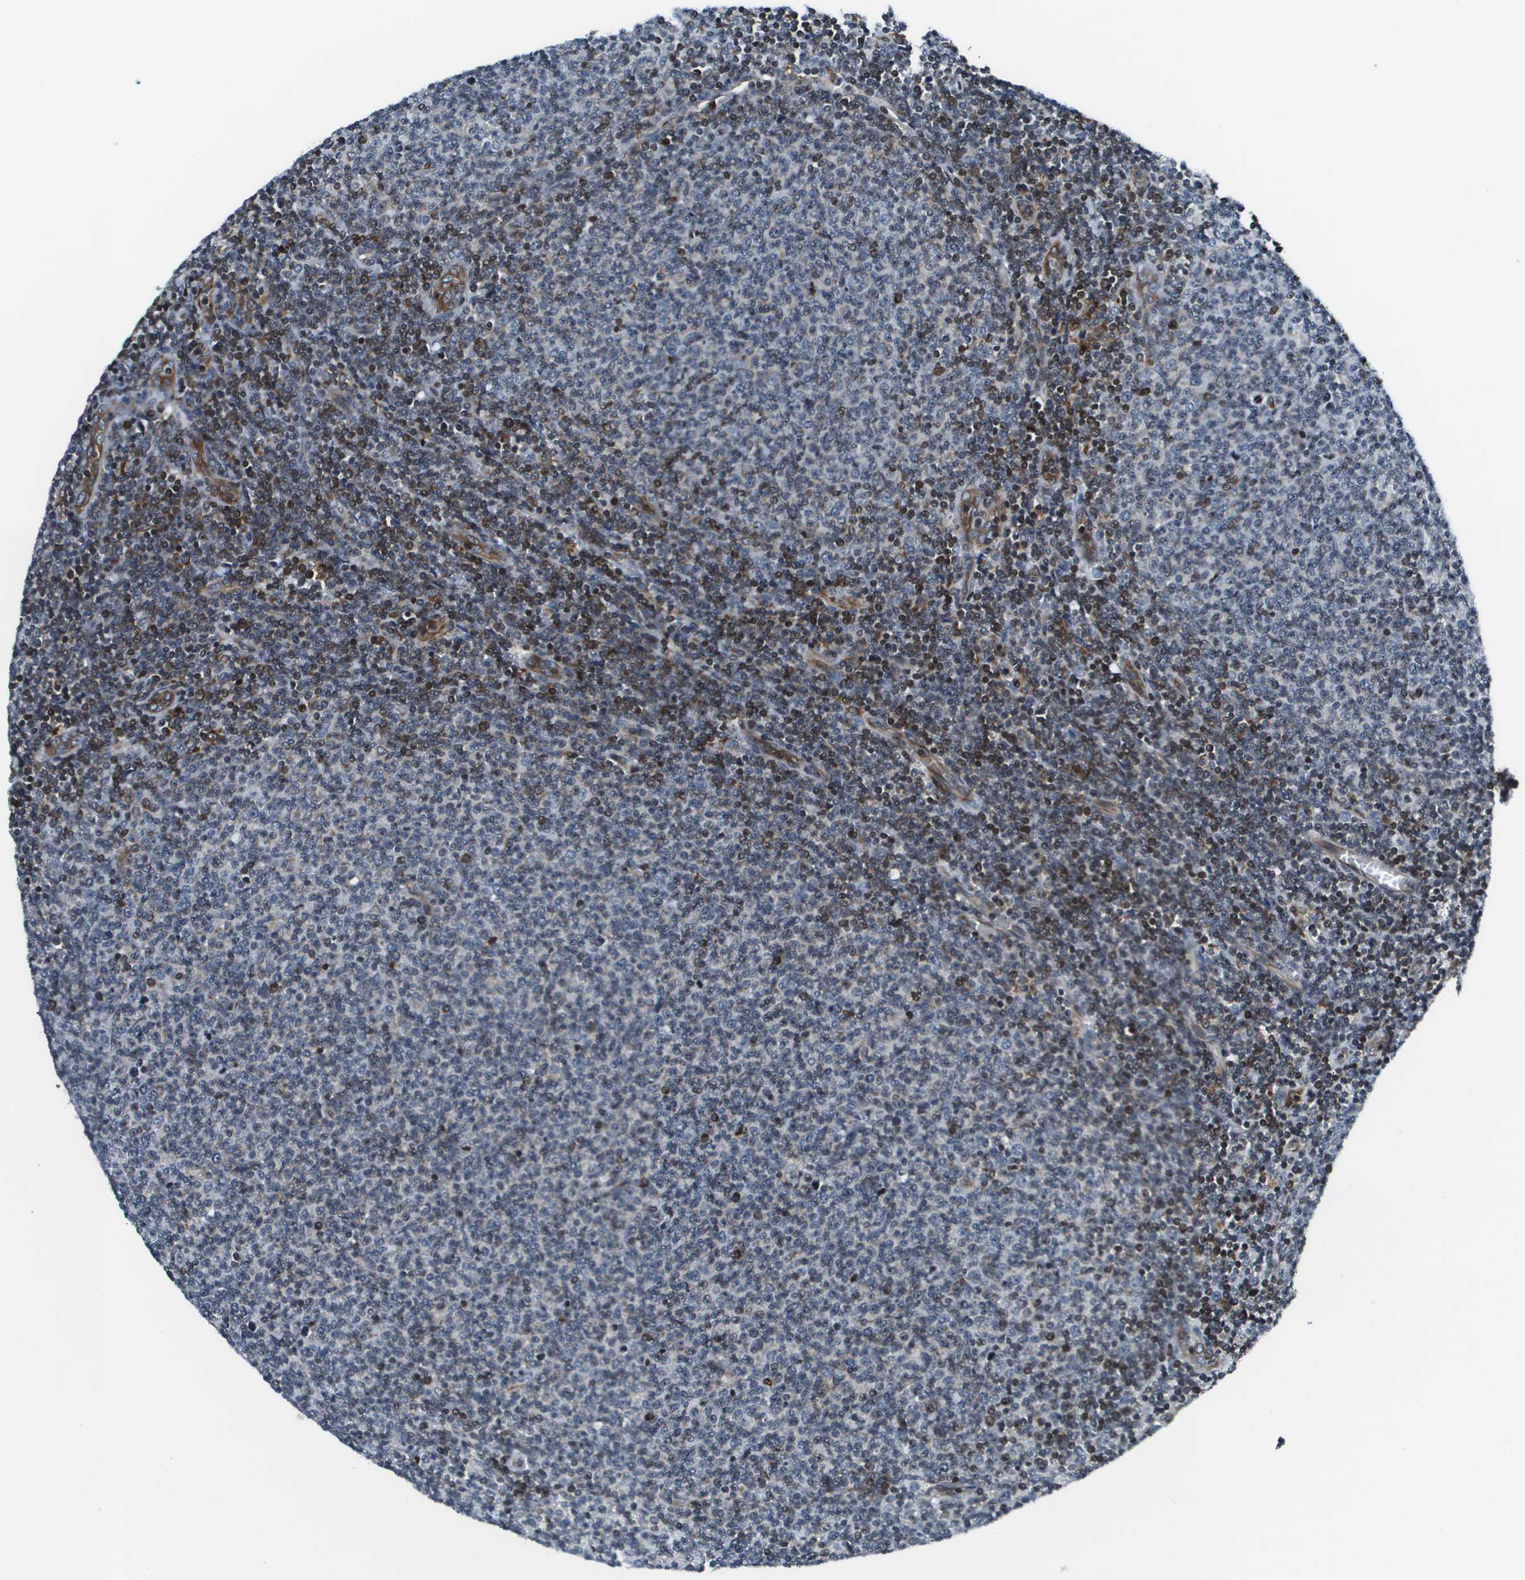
{"staining": {"intensity": "weak", "quantity": "<25%", "location": "cytoplasmic/membranous"}, "tissue": "lymphoma", "cell_type": "Tumor cells", "image_type": "cancer", "snomed": [{"axis": "morphology", "description": "Malignant lymphoma, non-Hodgkin's type, Low grade"}, {"axis": "topography", "description": "Lymph node"}], "caption": "A high-resolution histopathology image shows immunohistochemistry (IHC) staining of lymphoma, which shows no significant staining in tumor cells.", "gene": "ESYT1", "patient": {"sex": "male", "age": 66}}